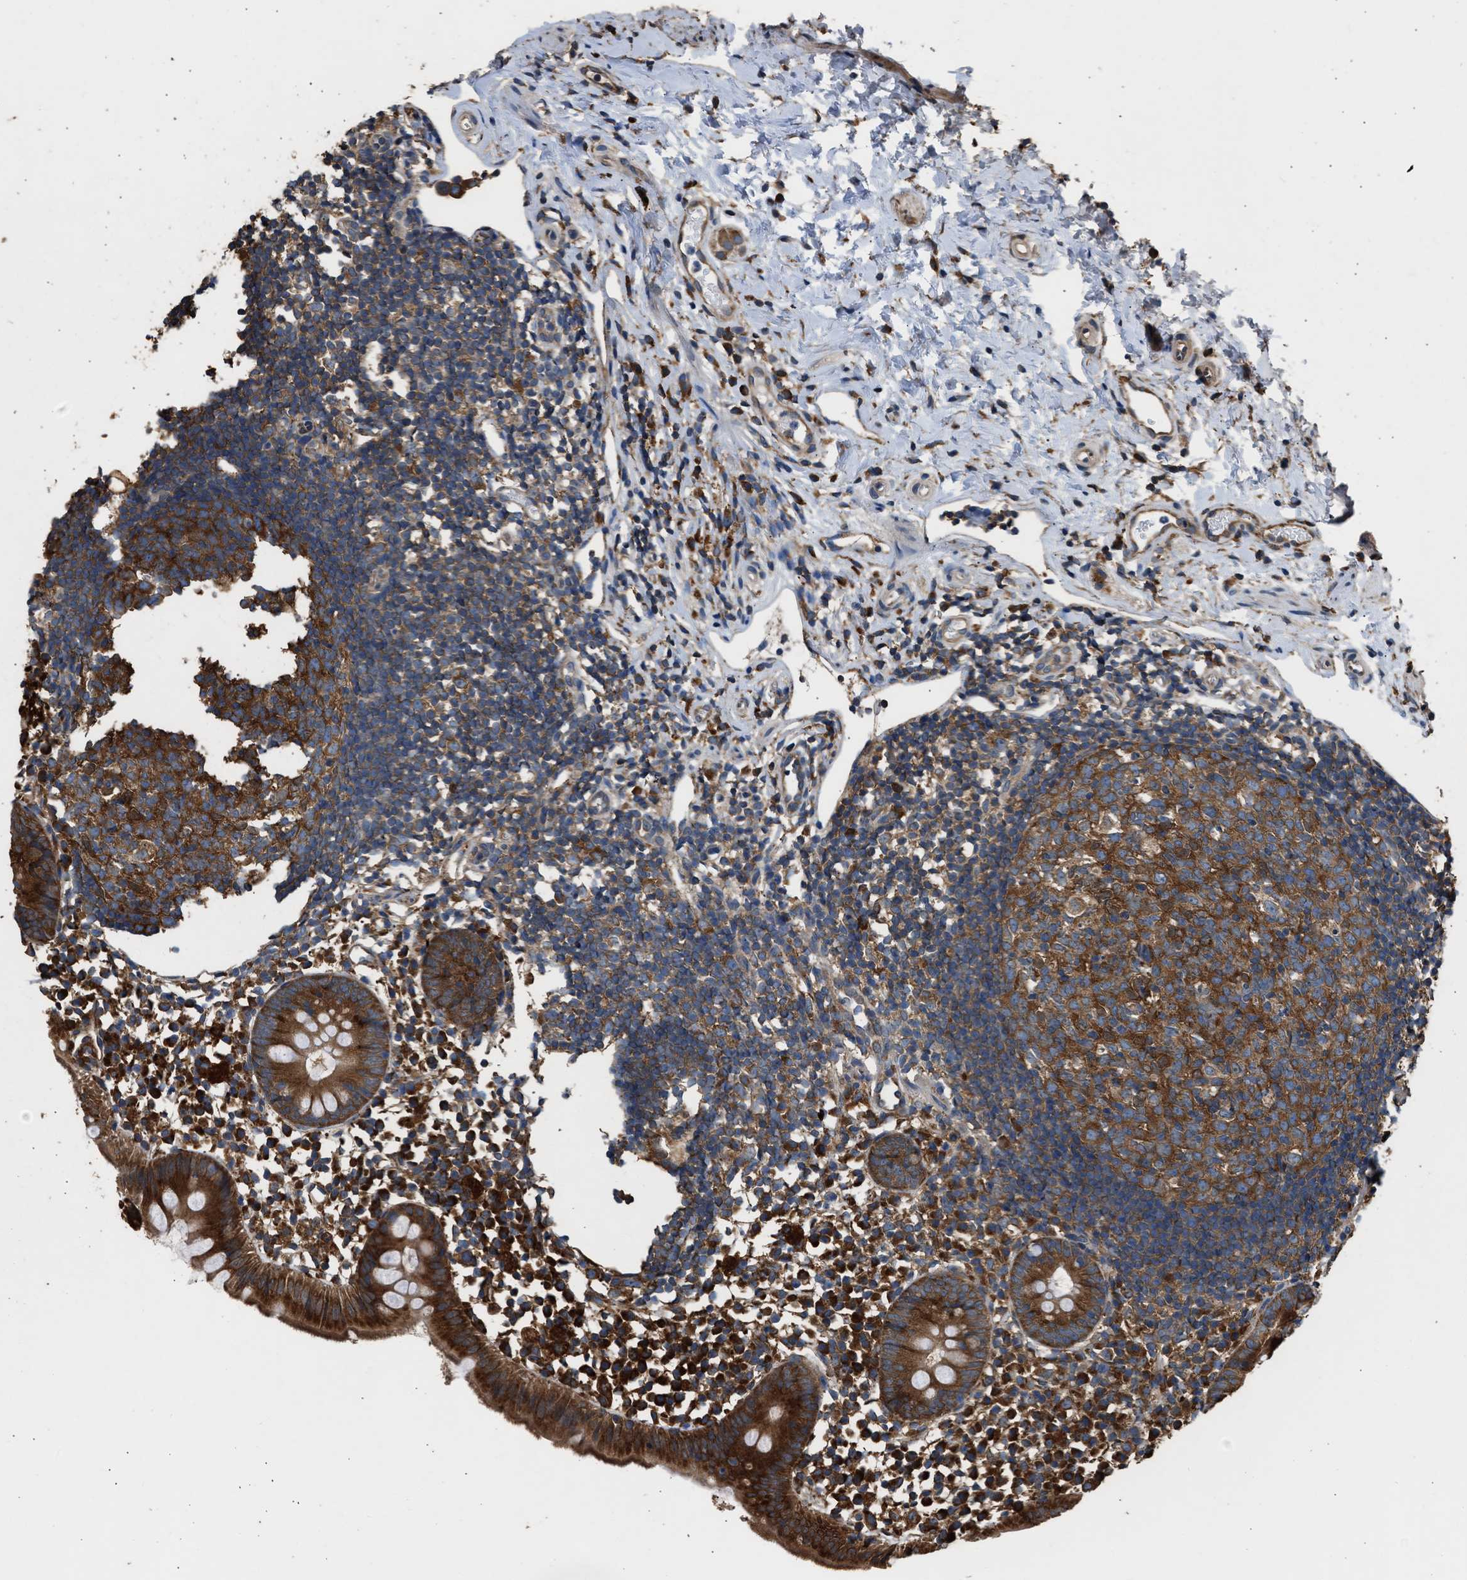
{"staining": {"intensity": "strong", "quantity": ">75%", "location": "cytoplasmic/membranous"}, "tissue": "appendix", "cell_type": "Glandular cells", "image_type": "normal", "snomed": [{"axis": "morphology", "description": "Normal tissue, NOS"}, {"axis": "topography", "description": "Appendix"}], "caption": "Glandular cells demonstrate strong cytoplasmic/membranous expression in approximately >75% of cells in unremarkable appendix.", "gene": "SLC36A4", "patient": {"sex": "female", "age": 20}}